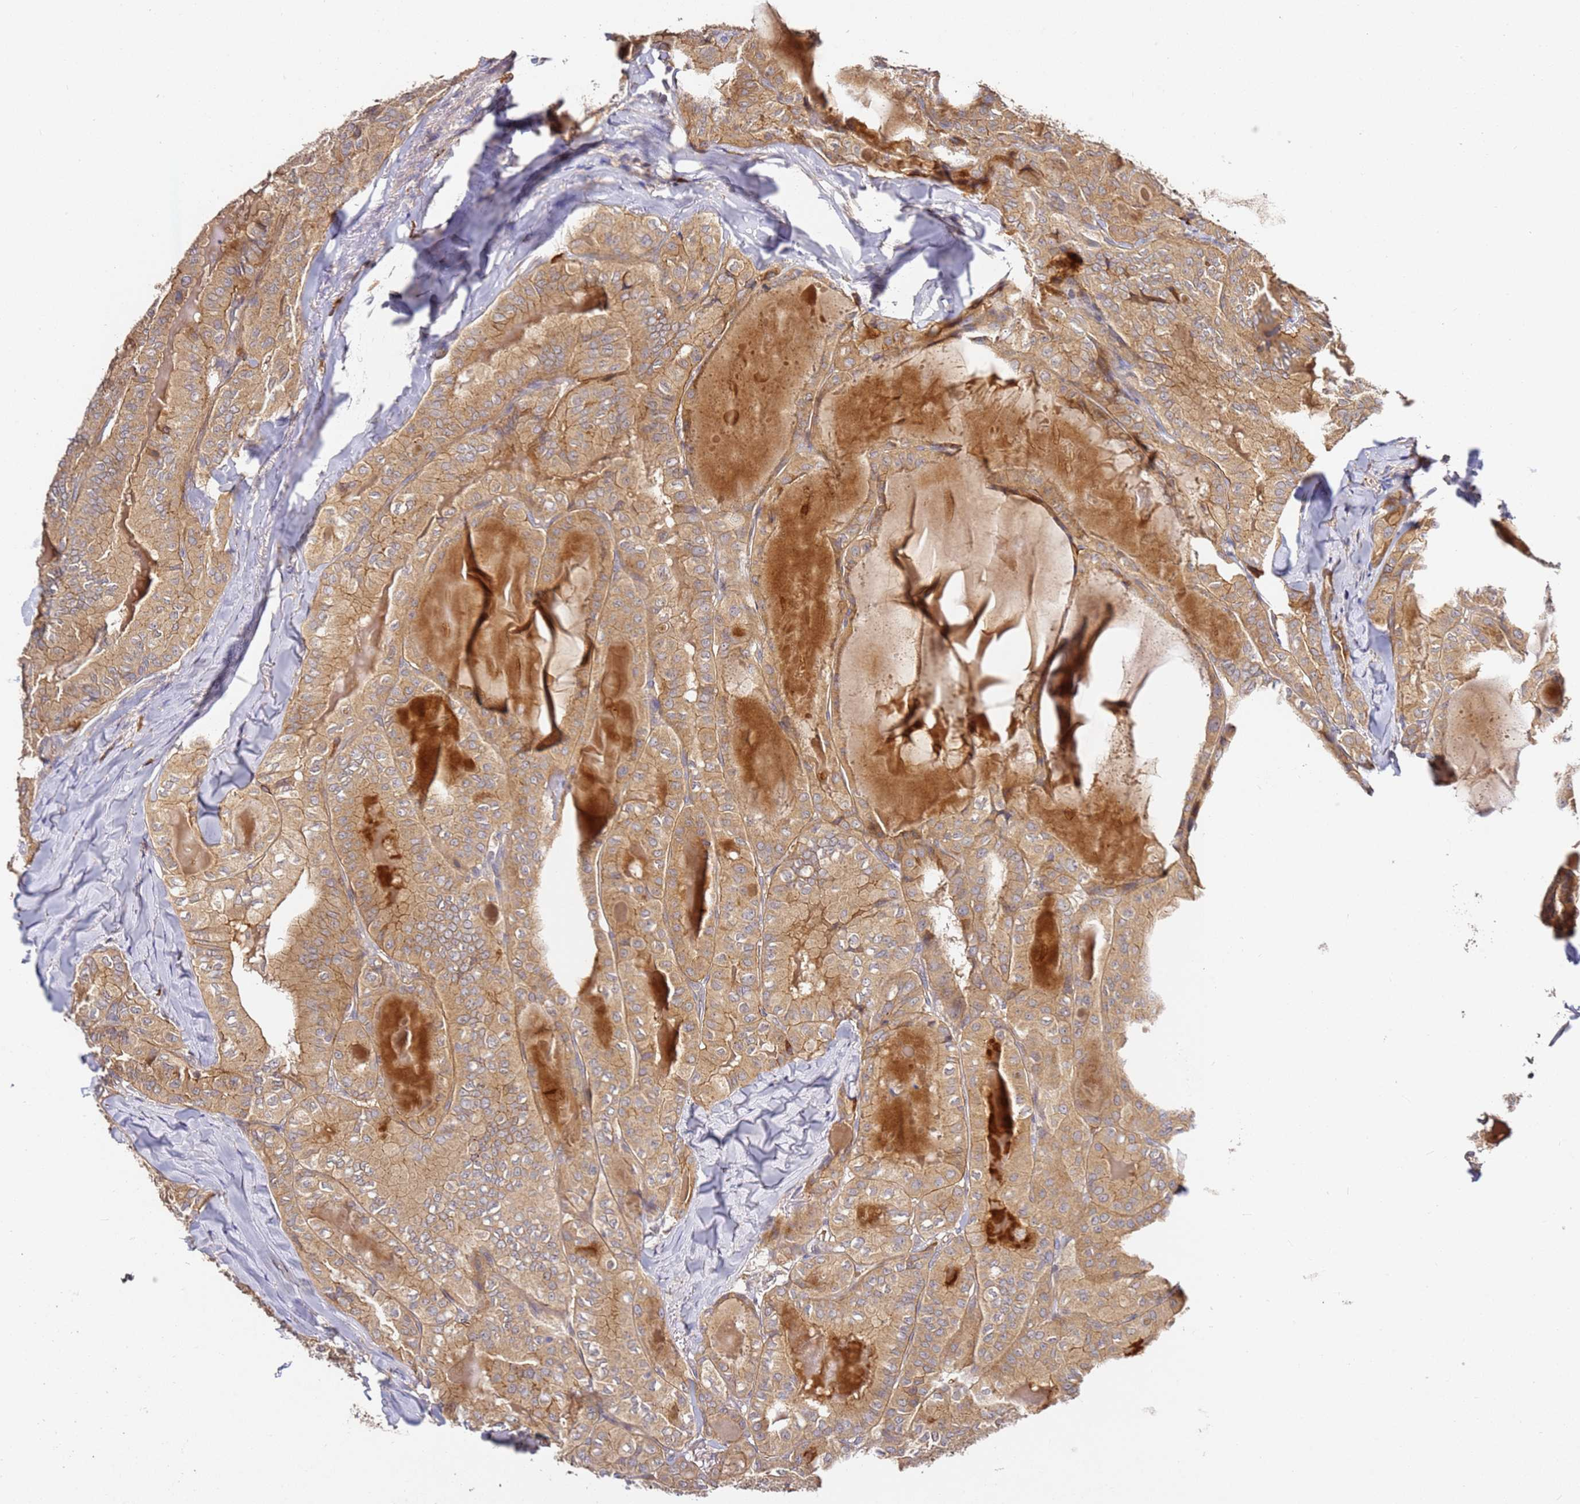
{"staining": {"intensity": "moderate", "quantity": ">75%", "location": "cytoplasmic/membranous"}, "tissue": "thyroid cancer", "cell_type": "Tumor cells", "image_type": "cancer", "snomed": [{"axis": "morphology", "description": "Papillary adenocarcinoma, NOS"}, {"axis": "topography", "description": "Thyroid gland"}], "caption": "IHC histopathology image of human thyroid papillary adenocarcinoma stained for a protein (brown), which exhibits medium levels of moderate cytoplasmic/membranous expression in approximately >75% of tumor cells.", "gene": "OSBPL2", "patient": {"sex": "female", "age": 68}}